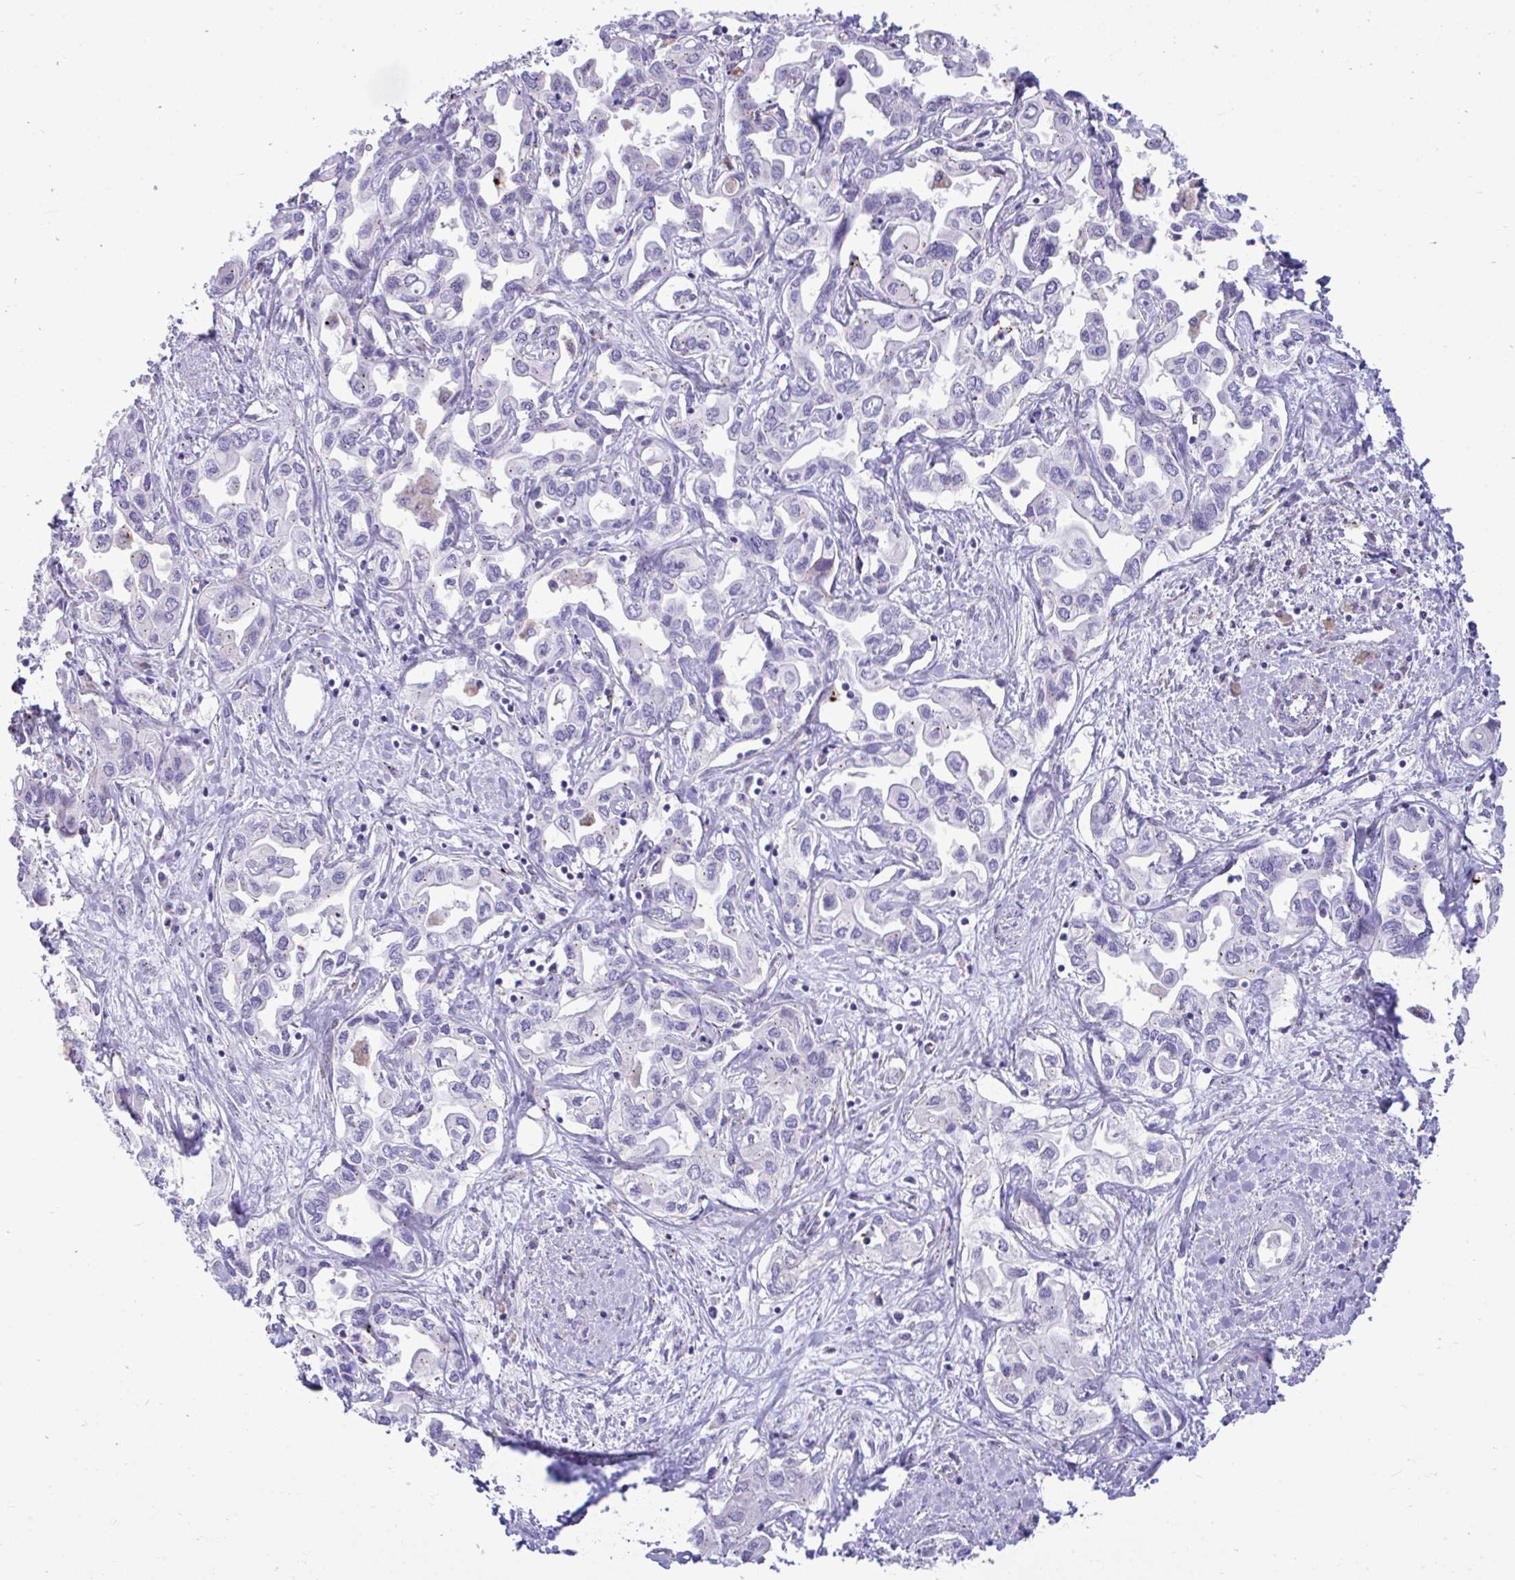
{"staining": {"intensity": "negative", "quantity": "none", "location": "none"}, "tissue": "liver cancer", "cell_type": "Tumor cells", "image_type": "cancer", "snomed": [{"axis": "morphology", "description": "Cholangiocarcinoma"}, {"axis": "topography", "description": "Liver"}], "caption": "Tumor cells are negative for brown protein staining in liver cholangiocarcinoma.", "gene": "MRPS16", "patient": {"sex": "female", "age": 64}}